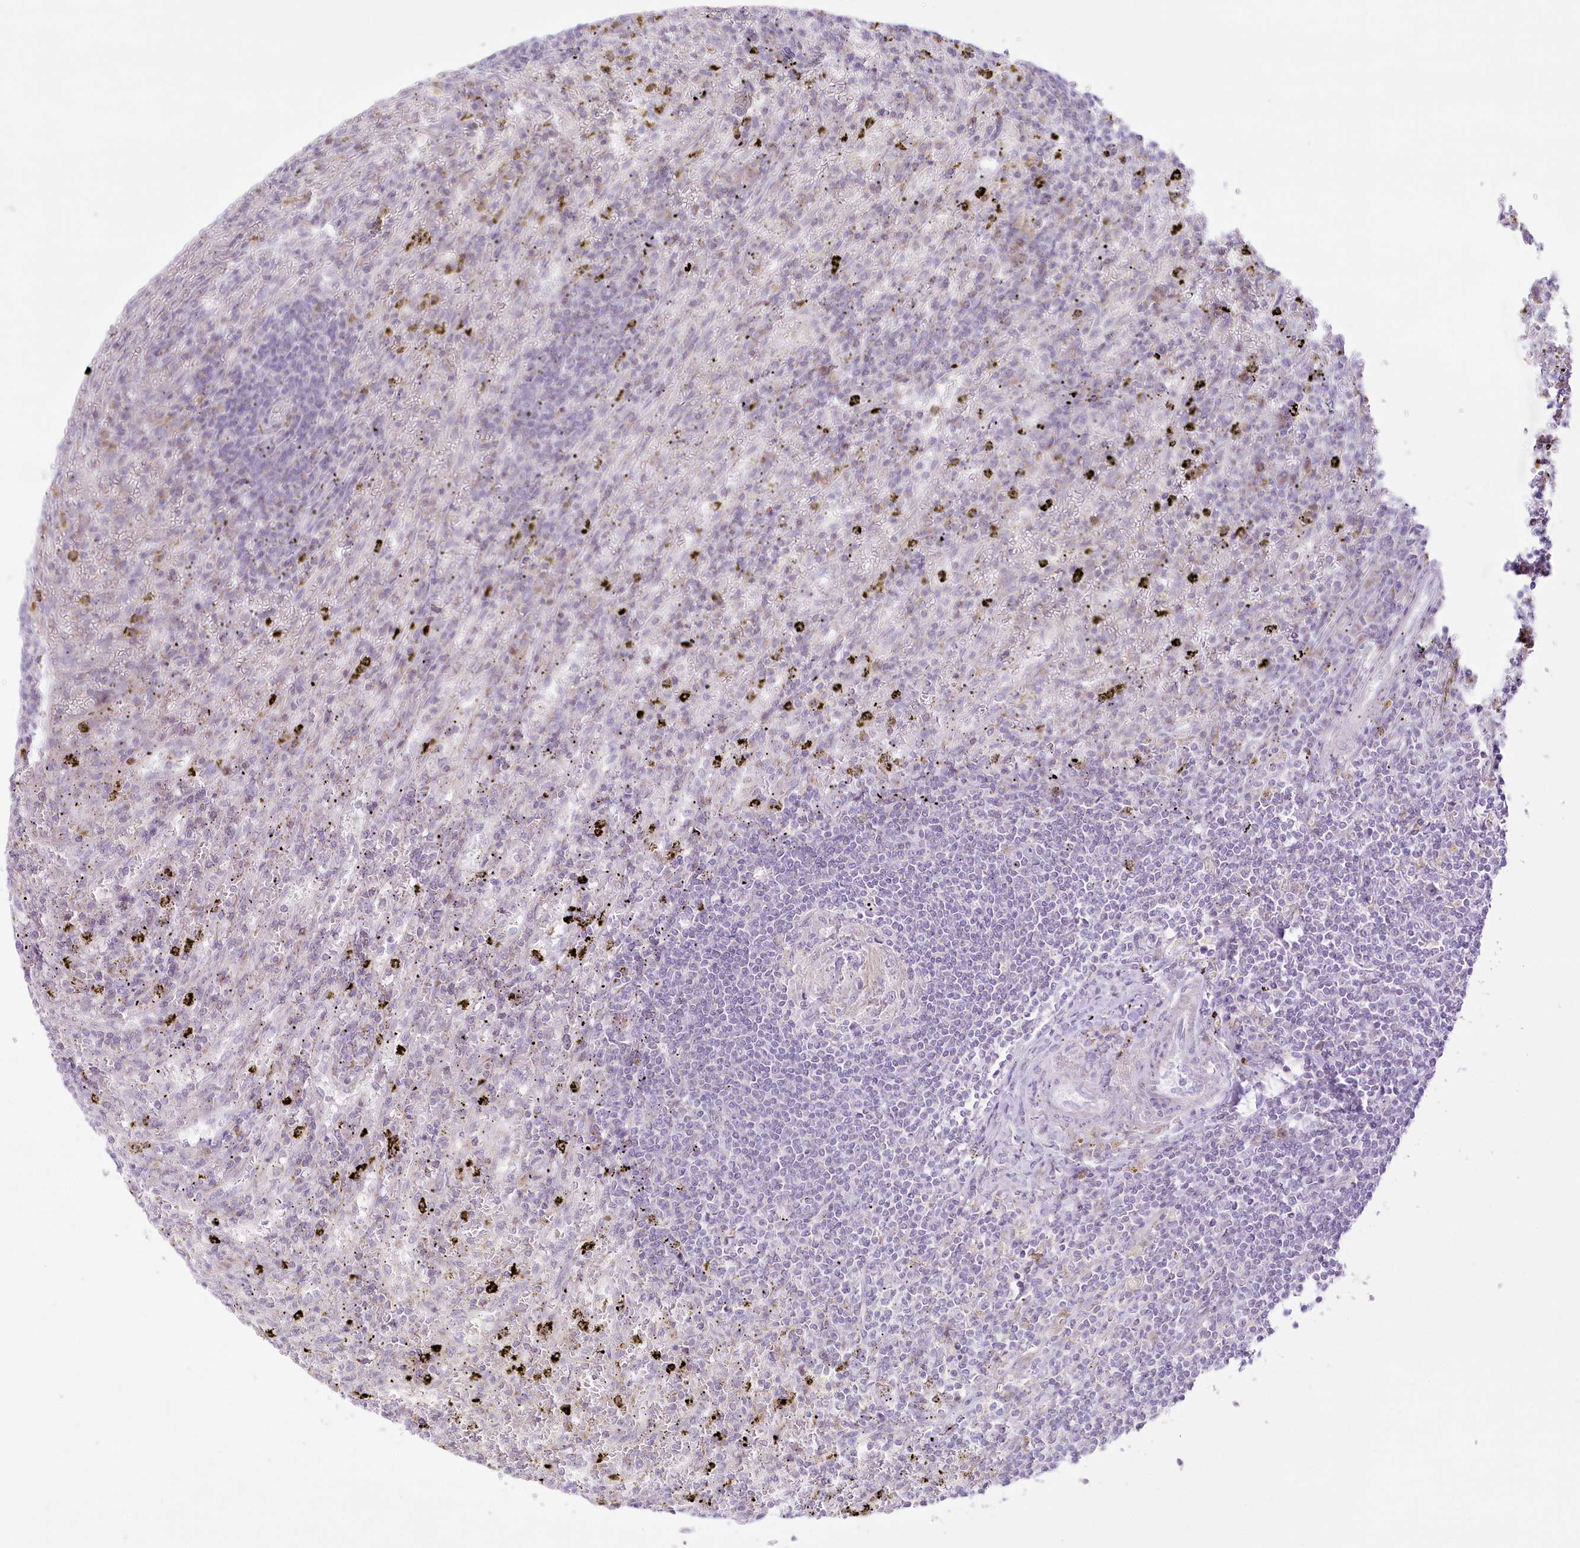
{"staining": {"intensity": "negative", "quantity": "none", "location": "none"}, "tissue": "lymphoma", "cell_type": "Tumor cells", "image_type": "cancer", "snomed": [{"axis": "morphology", "description": "Malignant lymphoma, non-Hodgkin's type, Low grade"}, {"axis": "topography", "description": "Spleen"}], "caption": "IHC image of malignant lymphoma, non-Hodgkin's type (low-grade) stained for a protein (brown), which displays no positivity in tumor cells.", "gene": "CCDC30", "patient": {"sex": "male", "age": 76}}